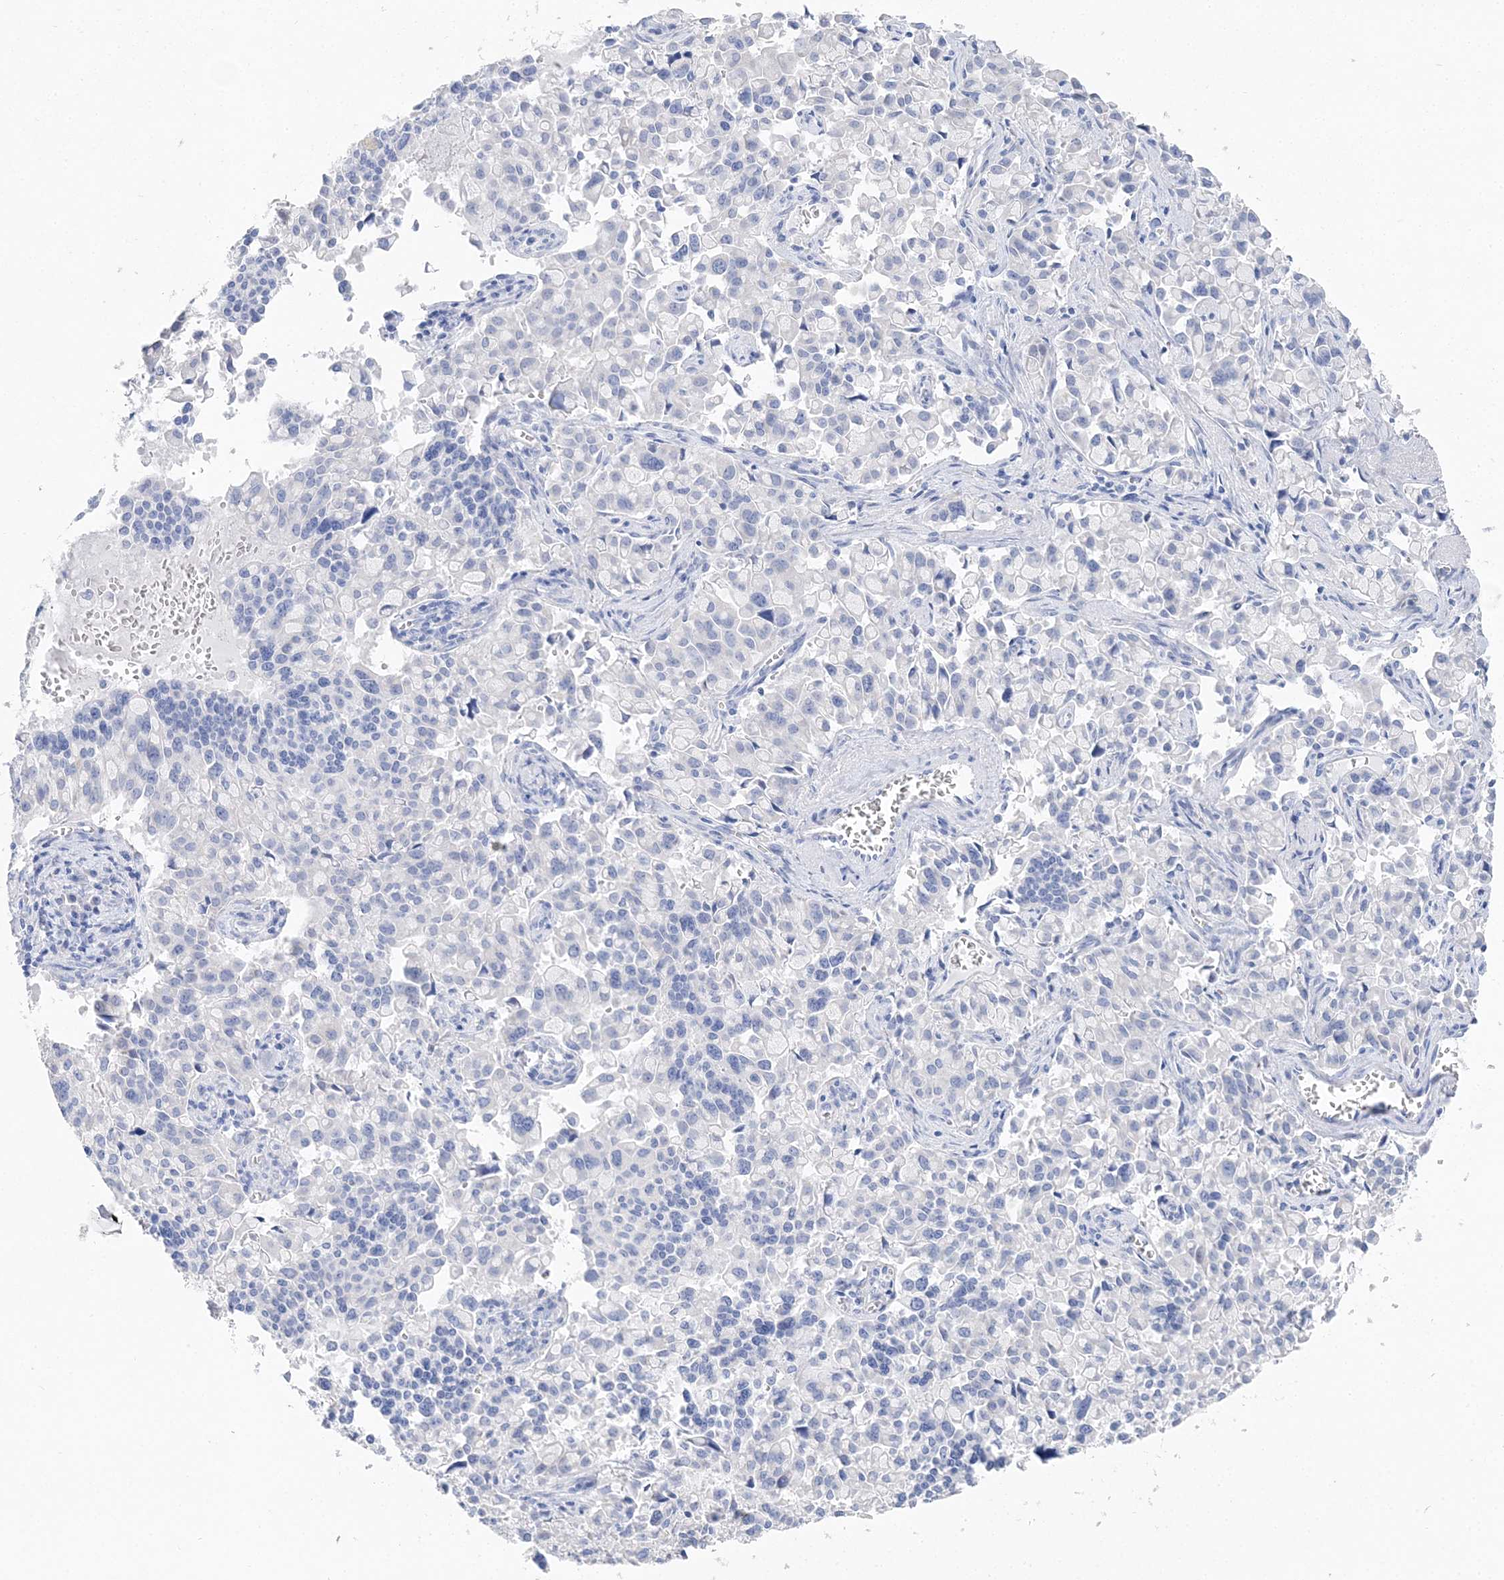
{"staining": {"intensity": "negative", "quantity": "none", "location": "none"}, "tissue": "pancreatic cancer", "cell_type": "Tumor cells", "image_type": "cancer", "snomed": [{"axis": "morphology", "description": "Adenocarcinoma, NOS"}, {"axis": "topography", "description": "Pancreas"}], "caption": "Pancreatic cancer (adenocarcinoma) stained for a protein using immunohistochemistry (IHC) reveals no positivity tumor cells.", "gene": "TSPYL6", "patient": {"sex": "male", "age": 65}}